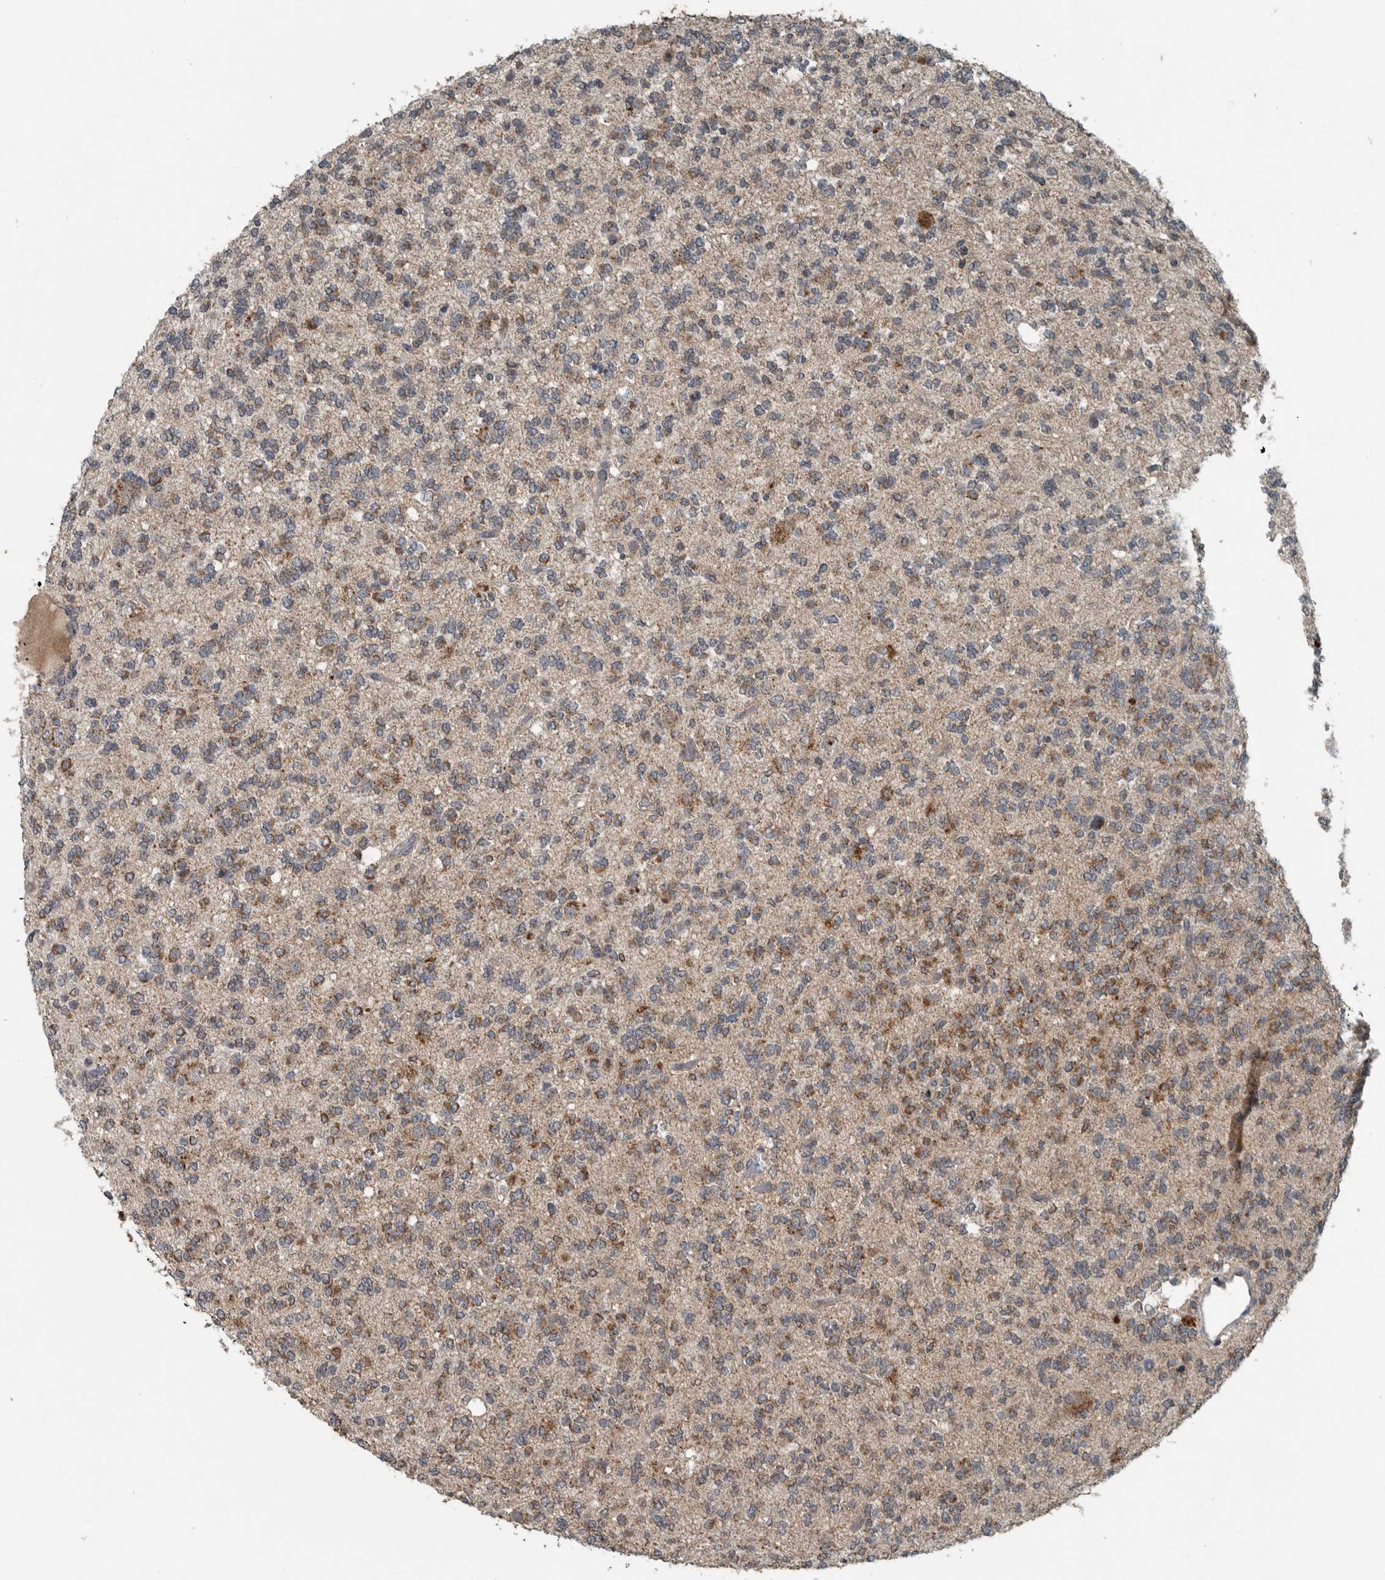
{"staining": {"intensity": "moderate", "quantity": ">75%", "location": "cytoplasmic/membranous"}, "tissue": "glioma", "cell_type": "Tumor cells", "image_type": "cancer", "snomed": [{"axis": "morphology", "description": "Glioma, malignant, Low grade"}, {"axis": "topography", "description": "Brain"}], "caption": "A histopathology image of glioma stained for a protein displays moderate cytoplasmic/membranous brown staining in tumor cells. (DAB (3,3'-diaminobenzidine) IHC, brown staining for protein, blue staining for nuclei).", "gene": "IL6ST", "patient": {"sex": "male", "age": 38}}